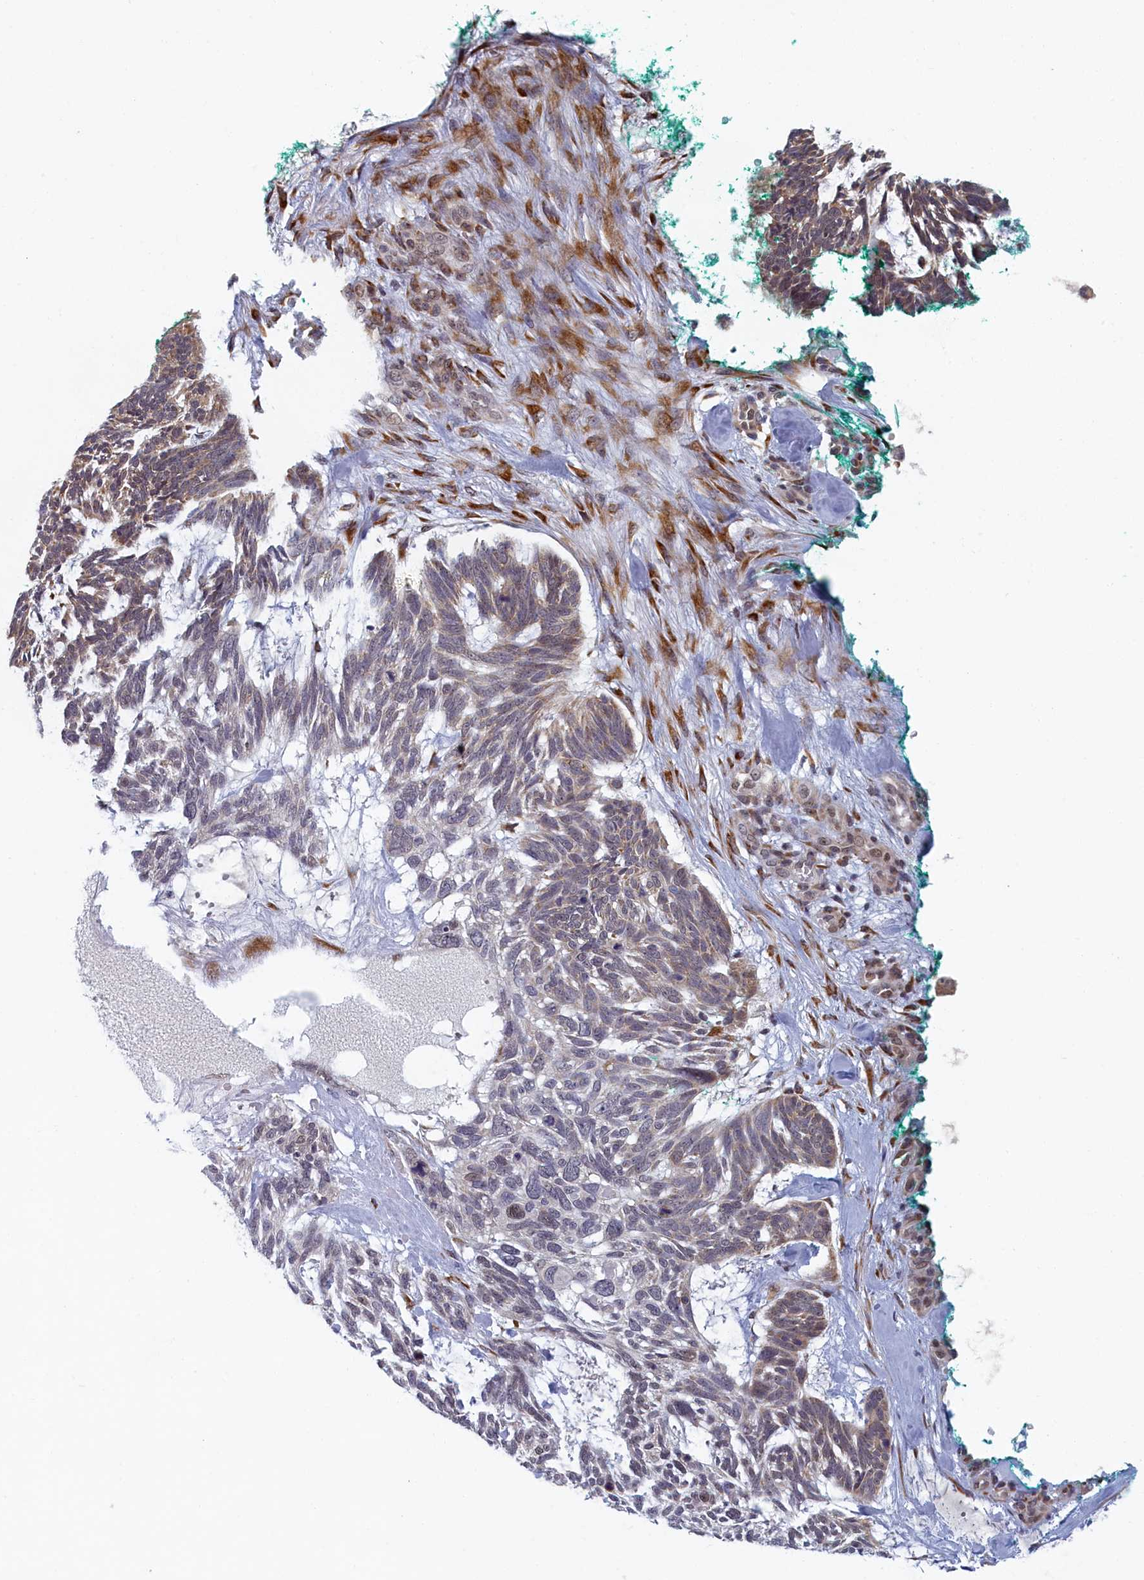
{"staining": {"intensity": "weak", "quantity": "<25%", "location": "cytoplasmic/membranous"}, "tissue": "skin cancer", "cell_type": "Tumor cells", "image_type": "cancer", "snomed": [{"axis": "morphology", "description": "Basal cell carcinoma"}, {"axis": "topography", "description": "Skin"}], "caption": "High magnification brightfield microscopy of skin cancer (basal cell carcinoma) stained with DAB (3,3'-diaminobenzidine) (brown) and counterstained with hematoxylin (blue): tumor cells show no significant expression.", "gene": "DNAJC17", "patient": {"sex": "male", "age": 88}}